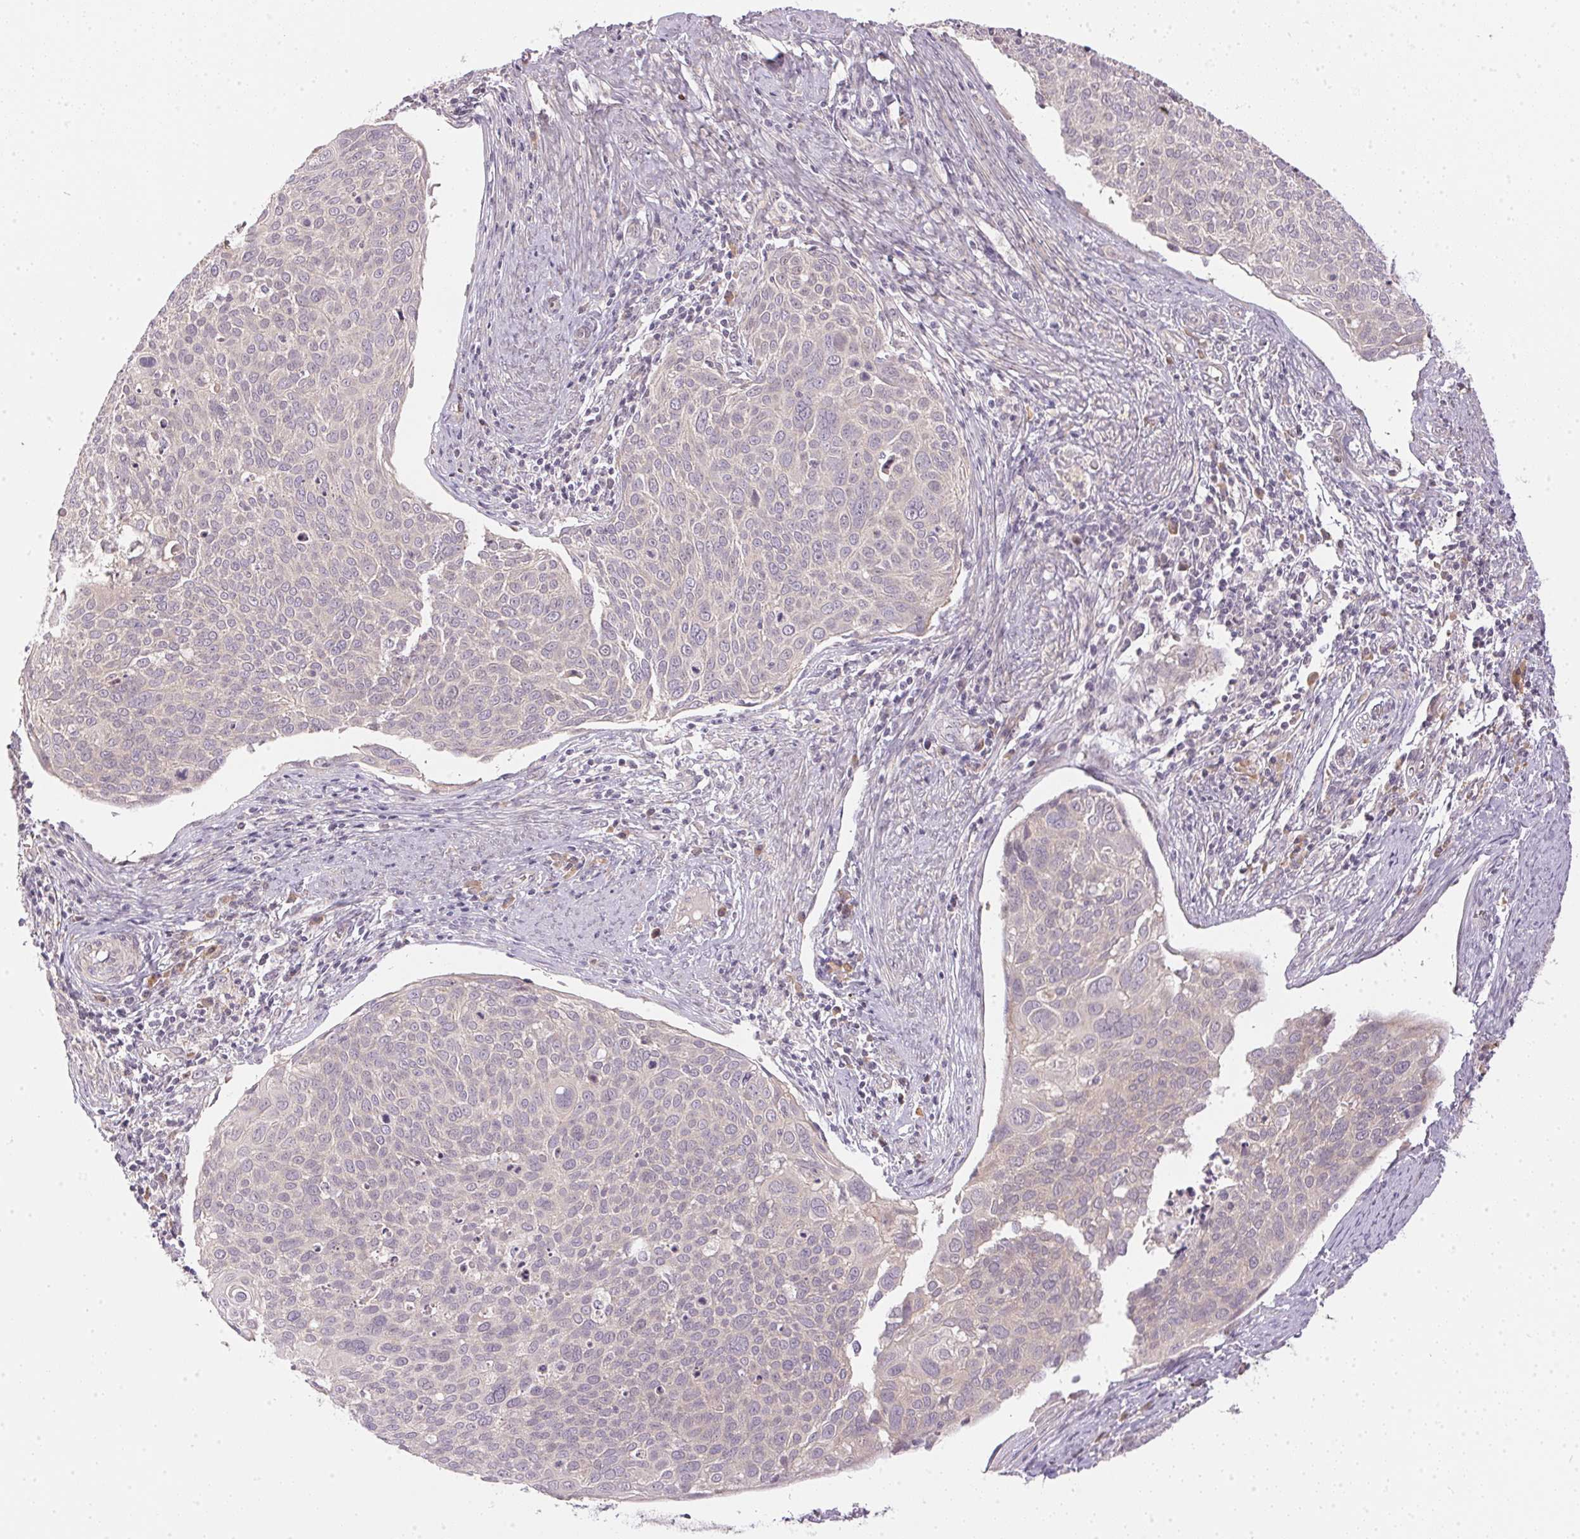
{"staining": {"intensity": "negative", "quantity": "none", "location": "none"}, "tissue": "cervical cancer", "cell_type": "Tumor cells", "image_type": "cancer", "snomed": [{"axis": "morphology", "description": "Squamous cell carcinoma, NOS"}, {"axis": "topography", "description": "Cervix"}], "caption": "Tumor cells show no significant protein expression in squamous cell carcinoma (cervical).", "gene": "TTC23L", "patient": {"sex": "female", "age": 39}}